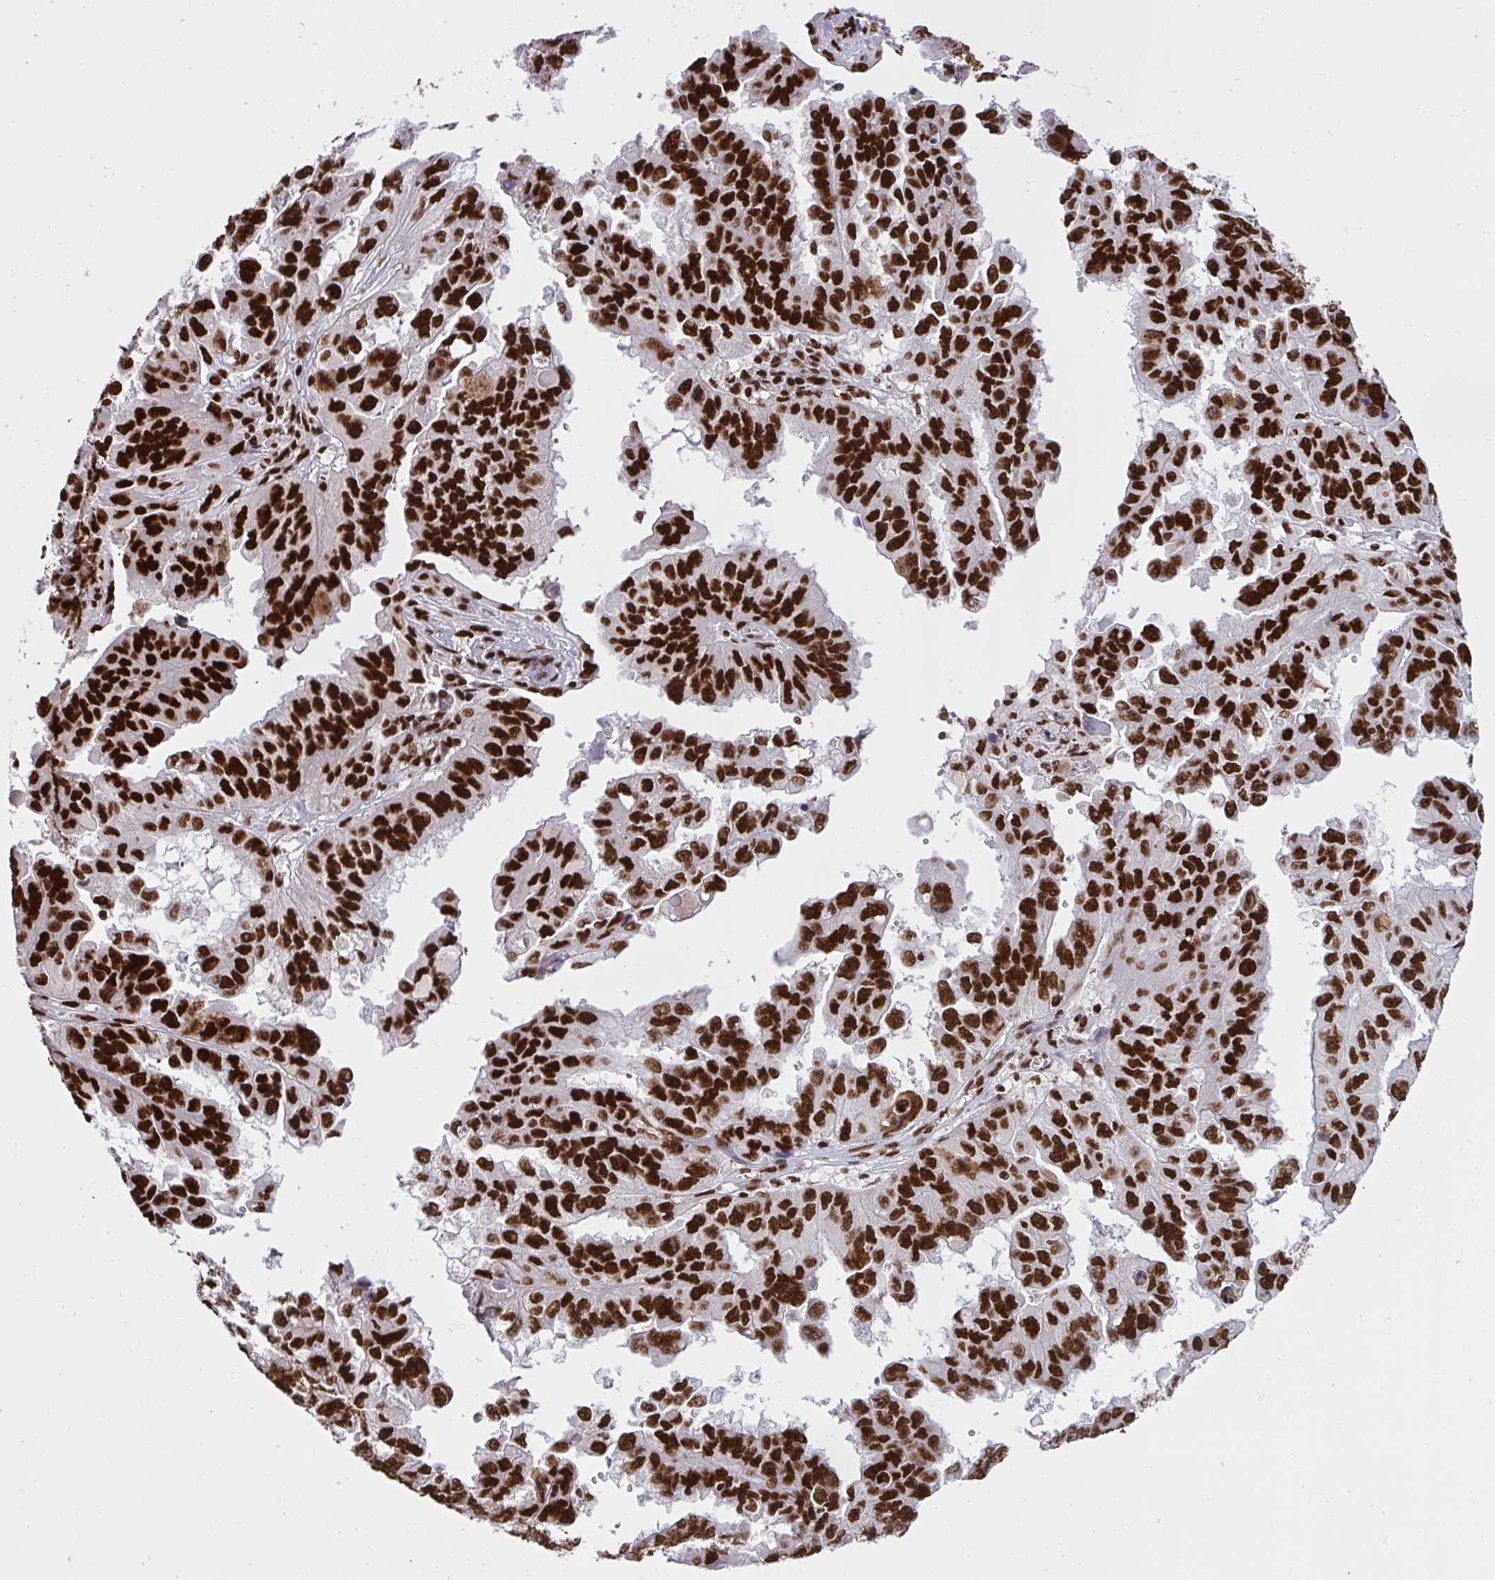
{"staining": {"intensity": "strong", "quantity": ">75%", "location": "nuclear"}, "tissue": "ovarian cancer", "cell_type": "Tumor cells", "image_type": "cancer", "snomed": [{"axis": "morphology", "description": "Cystadenocarcinoma, serous, NOS"}, {"axis": "topography", "description": "Ovary"}], "caption": "Immunohistochemistry photomicrograph of neoplastic tissue: human serous cystadenocarcinoma (ovarian) stained using immunohistochemistry (IHC) shows high levels of strong protein expression localized specifically in the nuclear of tumor cells, appearing as a nuclear brown color.", "gene": "HNRNPL", "patient": {"sex": "female", "age": 79}}